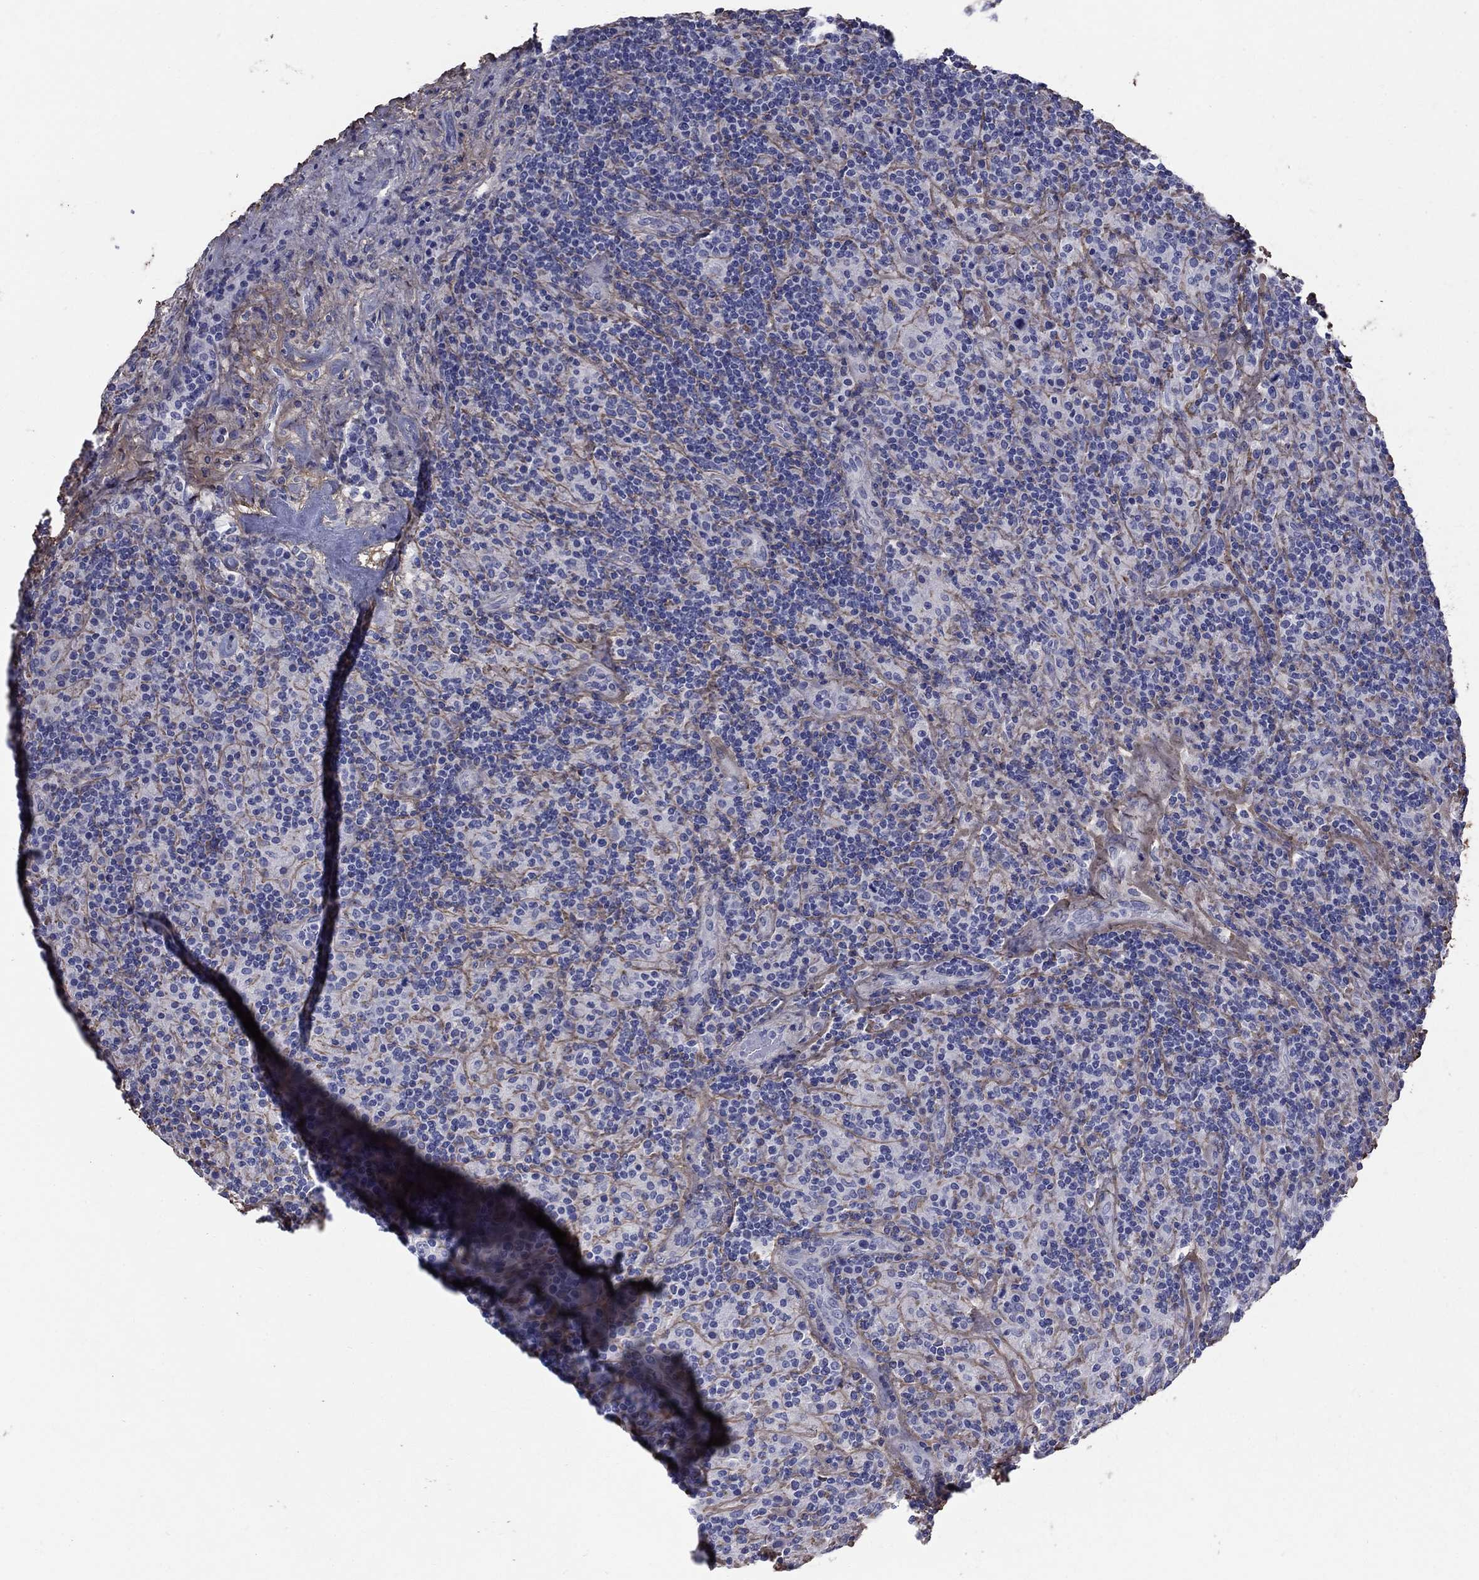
{"staining": {"intensity": "negative", "quantity": "none", "location": "none"}, "tissue": "lymphoma", "cell_type": "Tumor cells", "image_type": "cancer", "snomed": [{"axis": "morphology", "description": "Hodgkin's disease, NOS"}, {"axis": "topography", "description": "Lymph node"}], "caption": "An image of lymphoma stained for a protein demonstrates no brown staining in tumor cells.", "gene": "ANXA10", "patient": {"sex": "male", "age": 70}}